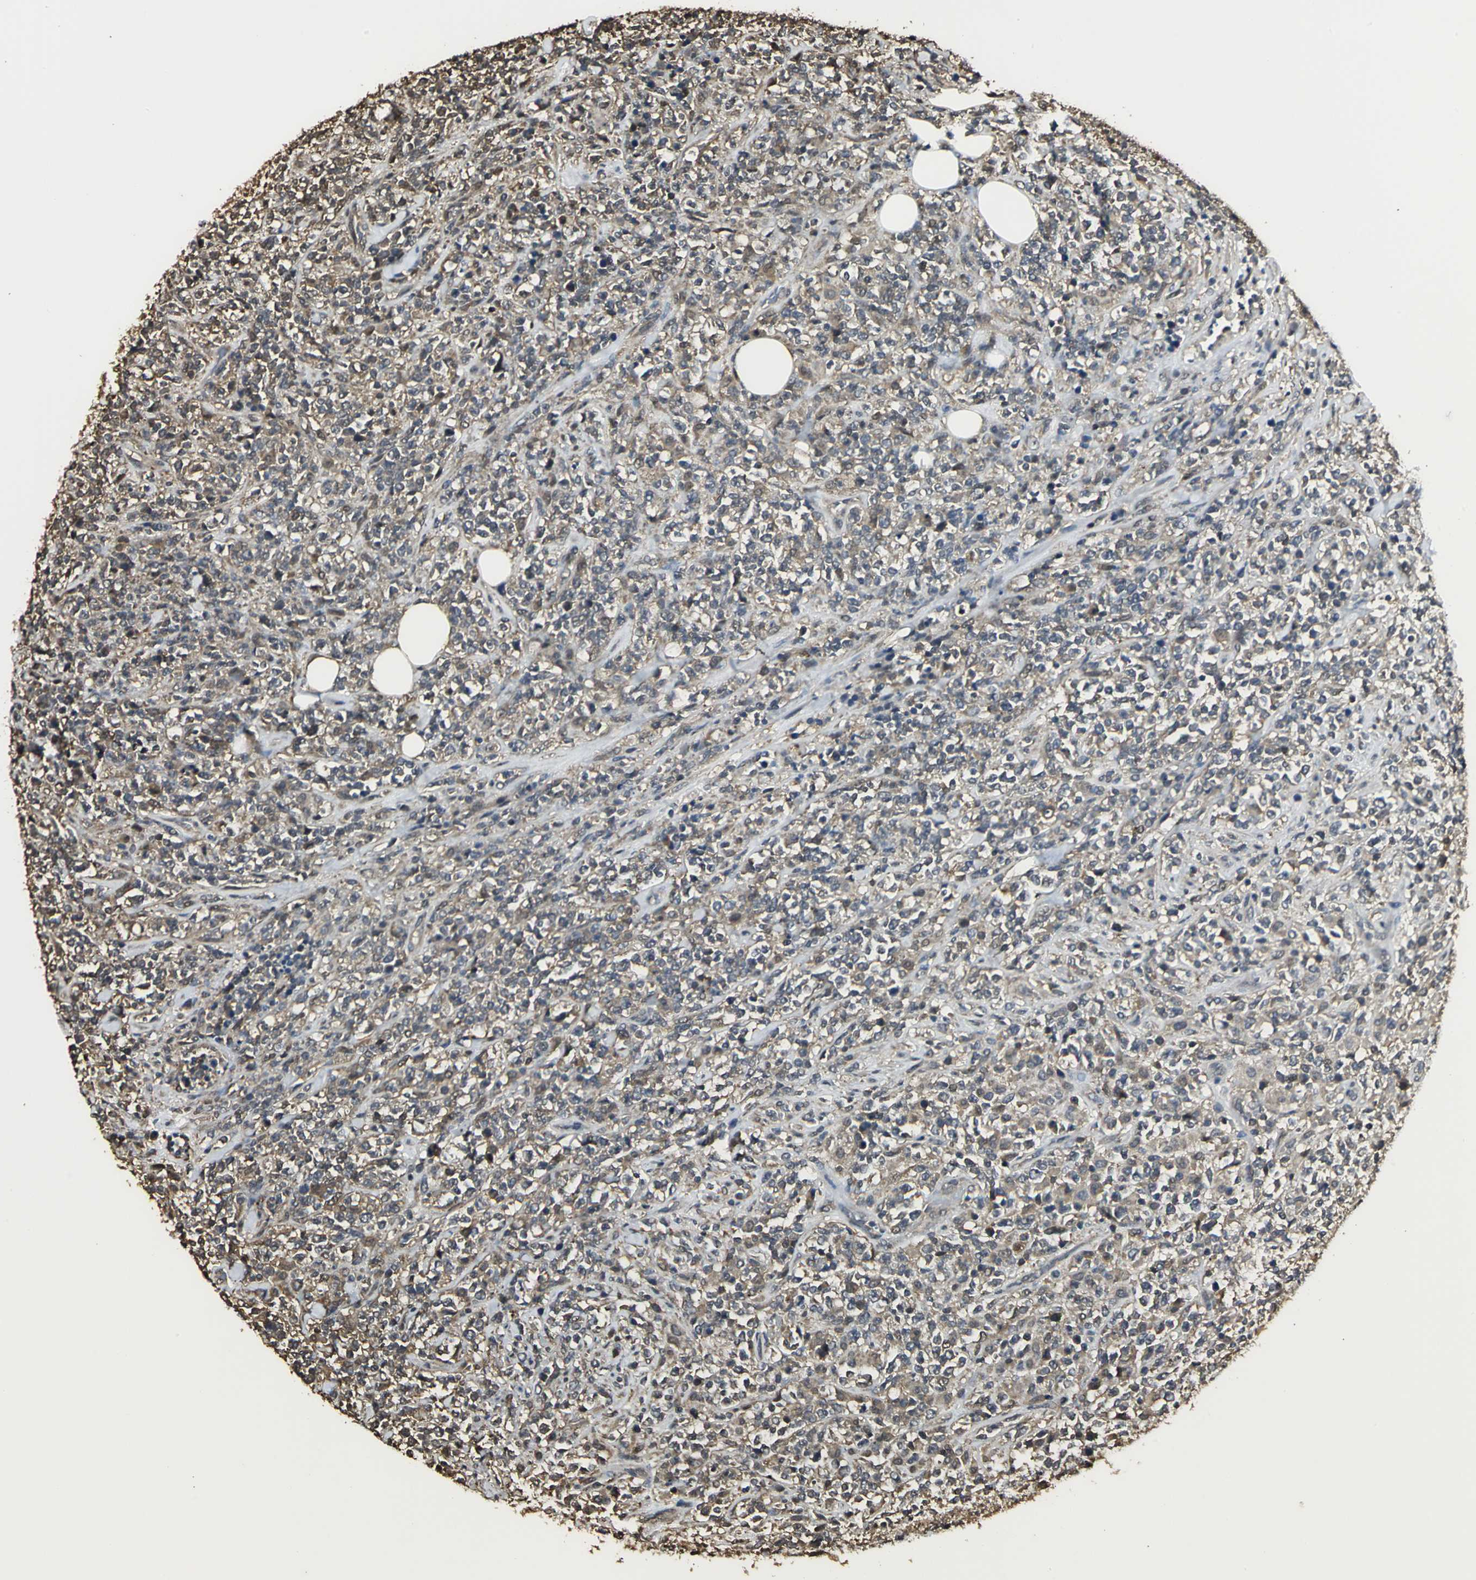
{"staining": {"intensity": "moderate", "quantity": ">75%", "location": "cytoplasmic/membranous"}, "tissue": "lymphoma", "cell_type": "Tumor cells", "image_type": "cancer", "snomed": [{"axis": "morphology", "description": "Malignant lymphoma, non-Hodgkin's type, High grade"}, {"axis": "topography", "description": "Soft tissue"}], "caption": "An IHC image of tumor tissue is shown. Protein staining in brown labels moderate cytoplasmic/membranous positivity in lymphoma within tumor cells.", "gene": "PARK7", "patient": {"sex": "male", "age": 18}}